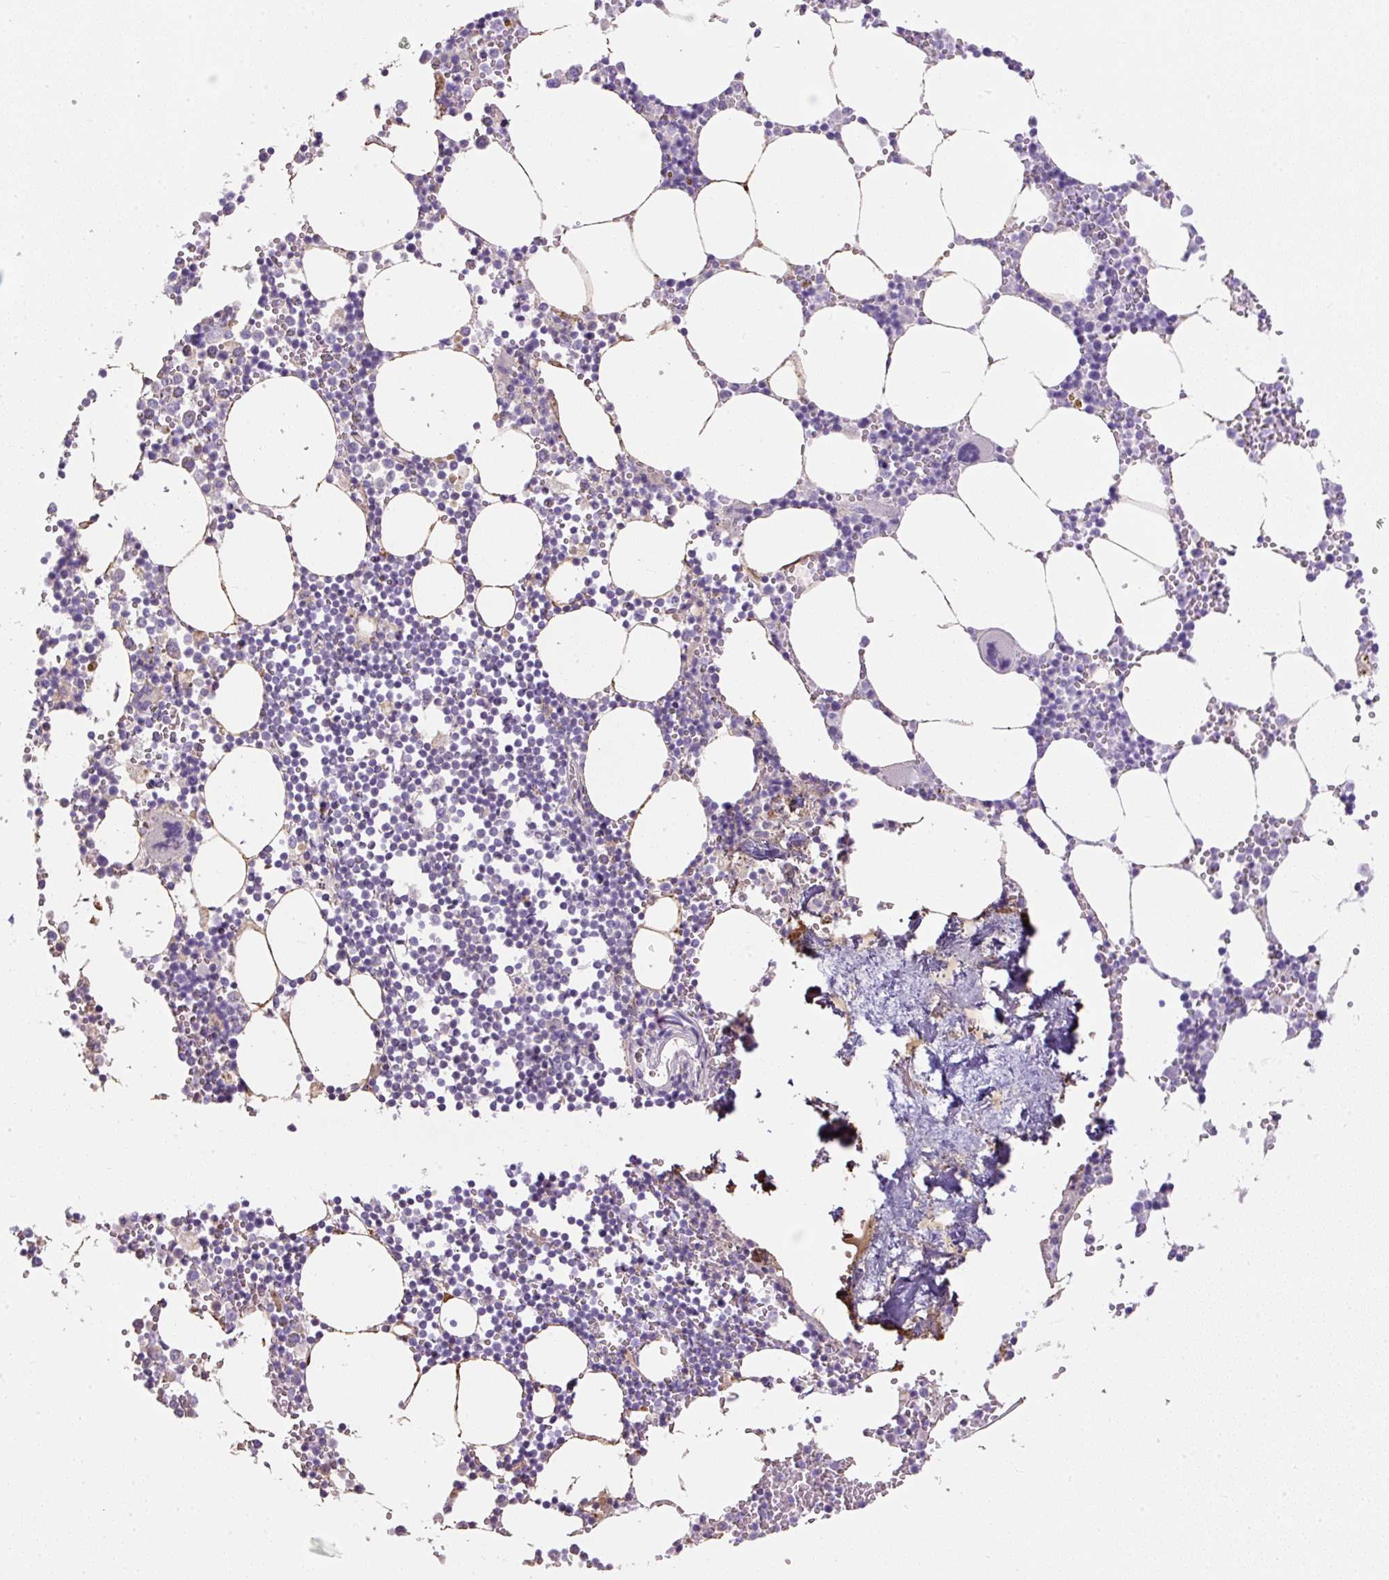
{"staining": {"intensity": "weak", "quantity": "<25%", "location": "cytoplasmic/membranous"}, "tissue": "bone marrow", "cell_type": "Hematopoietic cells", "image_type": "normal", "snomed": [{"axis": "morphology", "description": "Normal tissue, NOS"}, {"axis": "topography", "description": "Bone marrow"}], "caption": "Protein analysis of unremarkable bone marrow exhibits no significant positivity in hematopoietic cells. (DAB (3,3'-diaminobenzidine) IHC, high magnification).", "gene": "APOA1", "patient": {"sex": "male", "age": 54}}